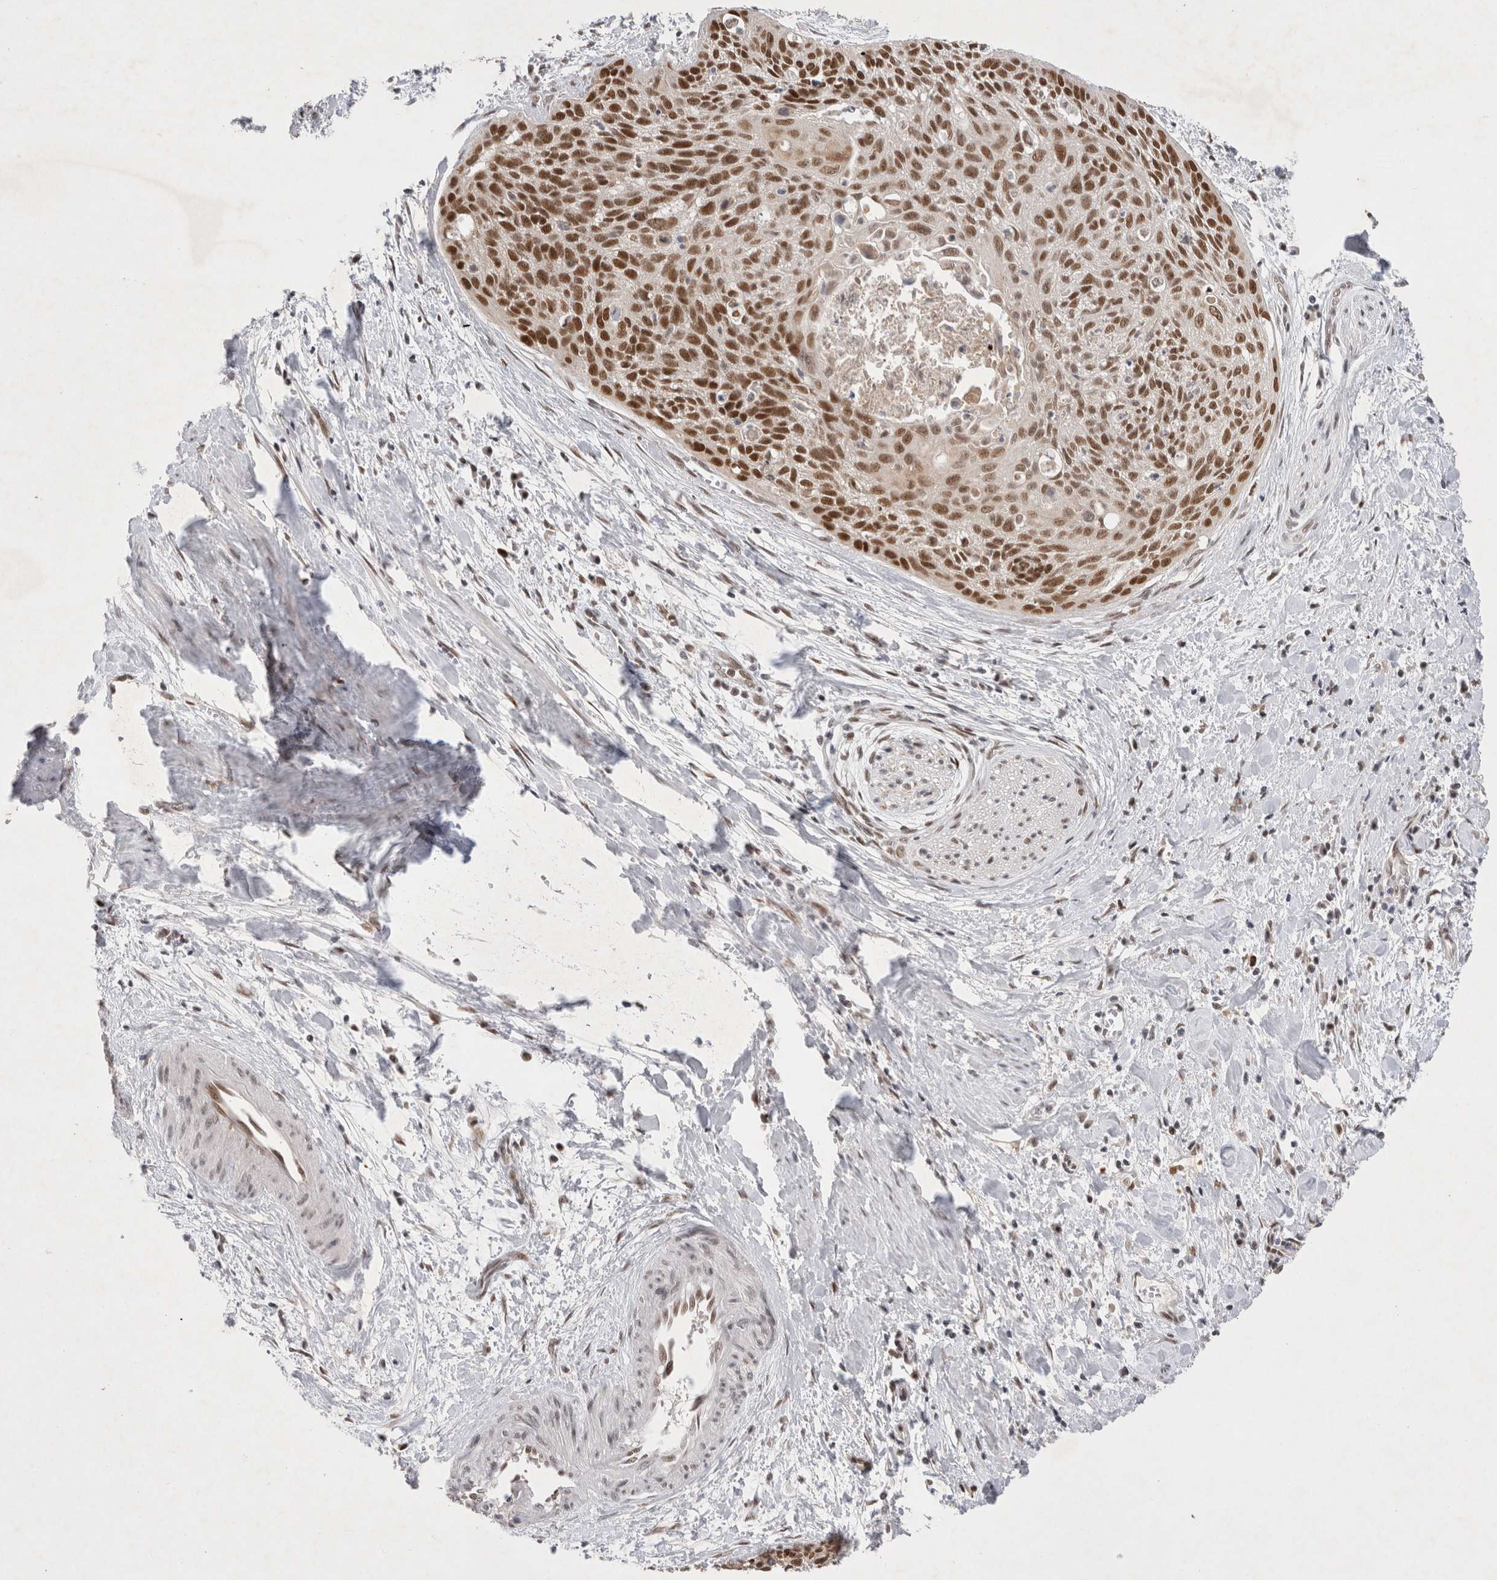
{"staining": {"intensity": "strong", "quantity": ">75%", "location": "nuclear"}, "tissue": "cervical cancer", "cell_type": "Tumor cells", "image_type": "cancer", "snomed": [{"axis": "morphology", "description": "Squamous cell carcinoma, NOS"}, {"axis": "topography", "description": "Cervix"}], "caption": "IHC photomicrograph of cervical cancer (squamous cell carcinoma) stained for a protein (brown), which reveals high levels of strong nuclear staining in about >75% of tumor cells.", "gene": "RECQL4", "patient": {"sex": "female", "age": 55}}